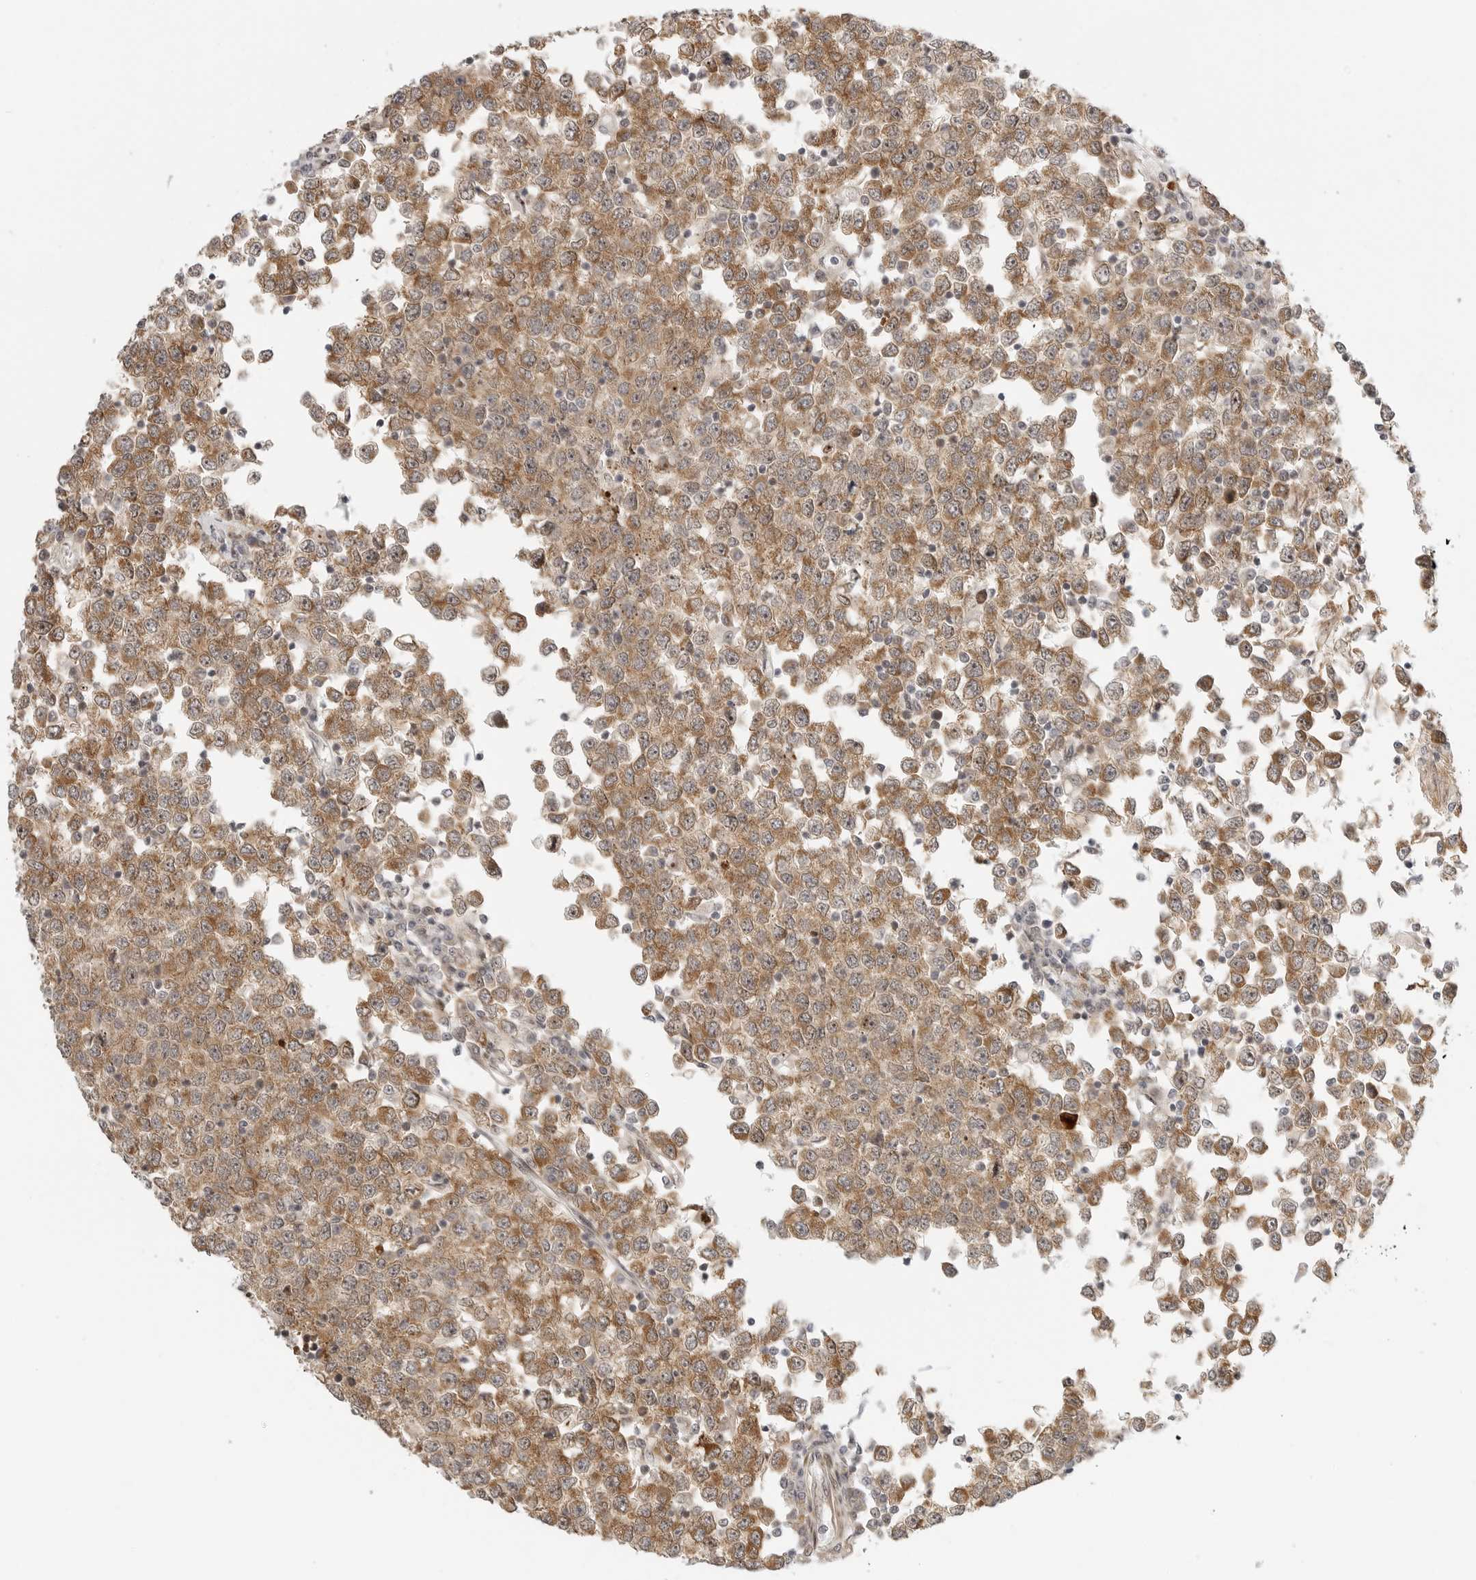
{"staining": {"intensity": "moderate", "quantity": ">75%", "location": "cytoplasmic/membranous"}, "tissue": "testis cancer", "cell_type": "Tumor cells", "image_type": "cancer", "snomed": [{"axis": "morphology", "description": "Seminoma, NOS"}, {"axis": "topography", "description": "Testis"}], "caption": "Moderate cytoplasmic/membranous staining for a protein is seen in approximately >75% of tumor cells of seminoma (testis) using immunohistochemistry (IHC).", "gene": "DSCC1", "patient": {"sex": "male", "age": 65}}